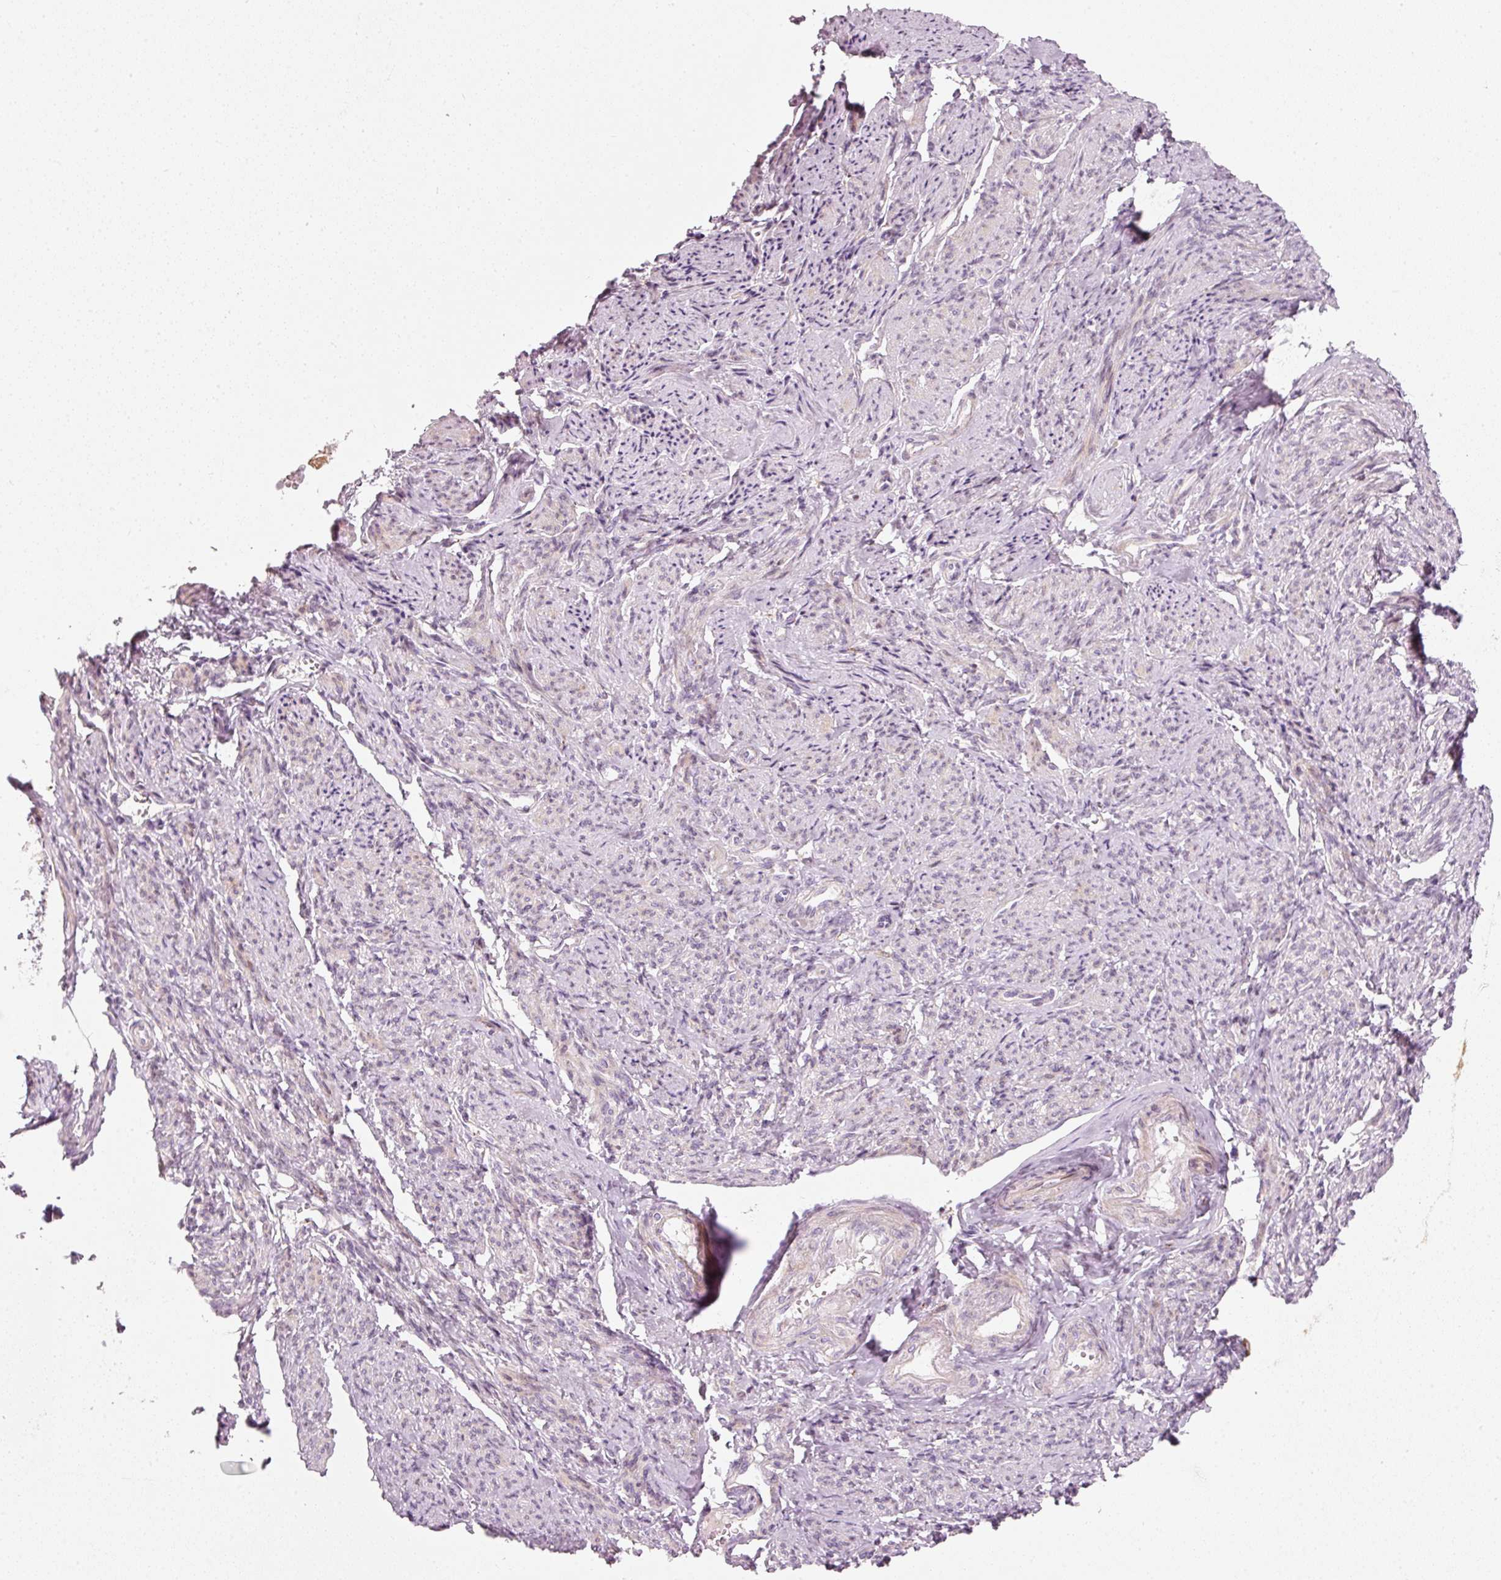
{"staining": {"intensity": "moderate", "quantity": "25%-75%", "location": "cytoplasmic/membranous"}, "tissue": "smooth muscle", "cell_type": "Smooth muscle cells", "image_type": "normal", "snomed": [{"axis": "morphology", "description": "Normal tissue, NOS"}, {"axis": "topography", "description": "Smooth muscle"}], "caption": "This image displays immunohistochemistry staining of normal human smooth muscle, with medium moderate cytoplasmic/membranous positivity in about 25%-75% of smooth muscle cells.", "gene": "SLC20A1", "patient": {"sex": "female", "age": 65}}